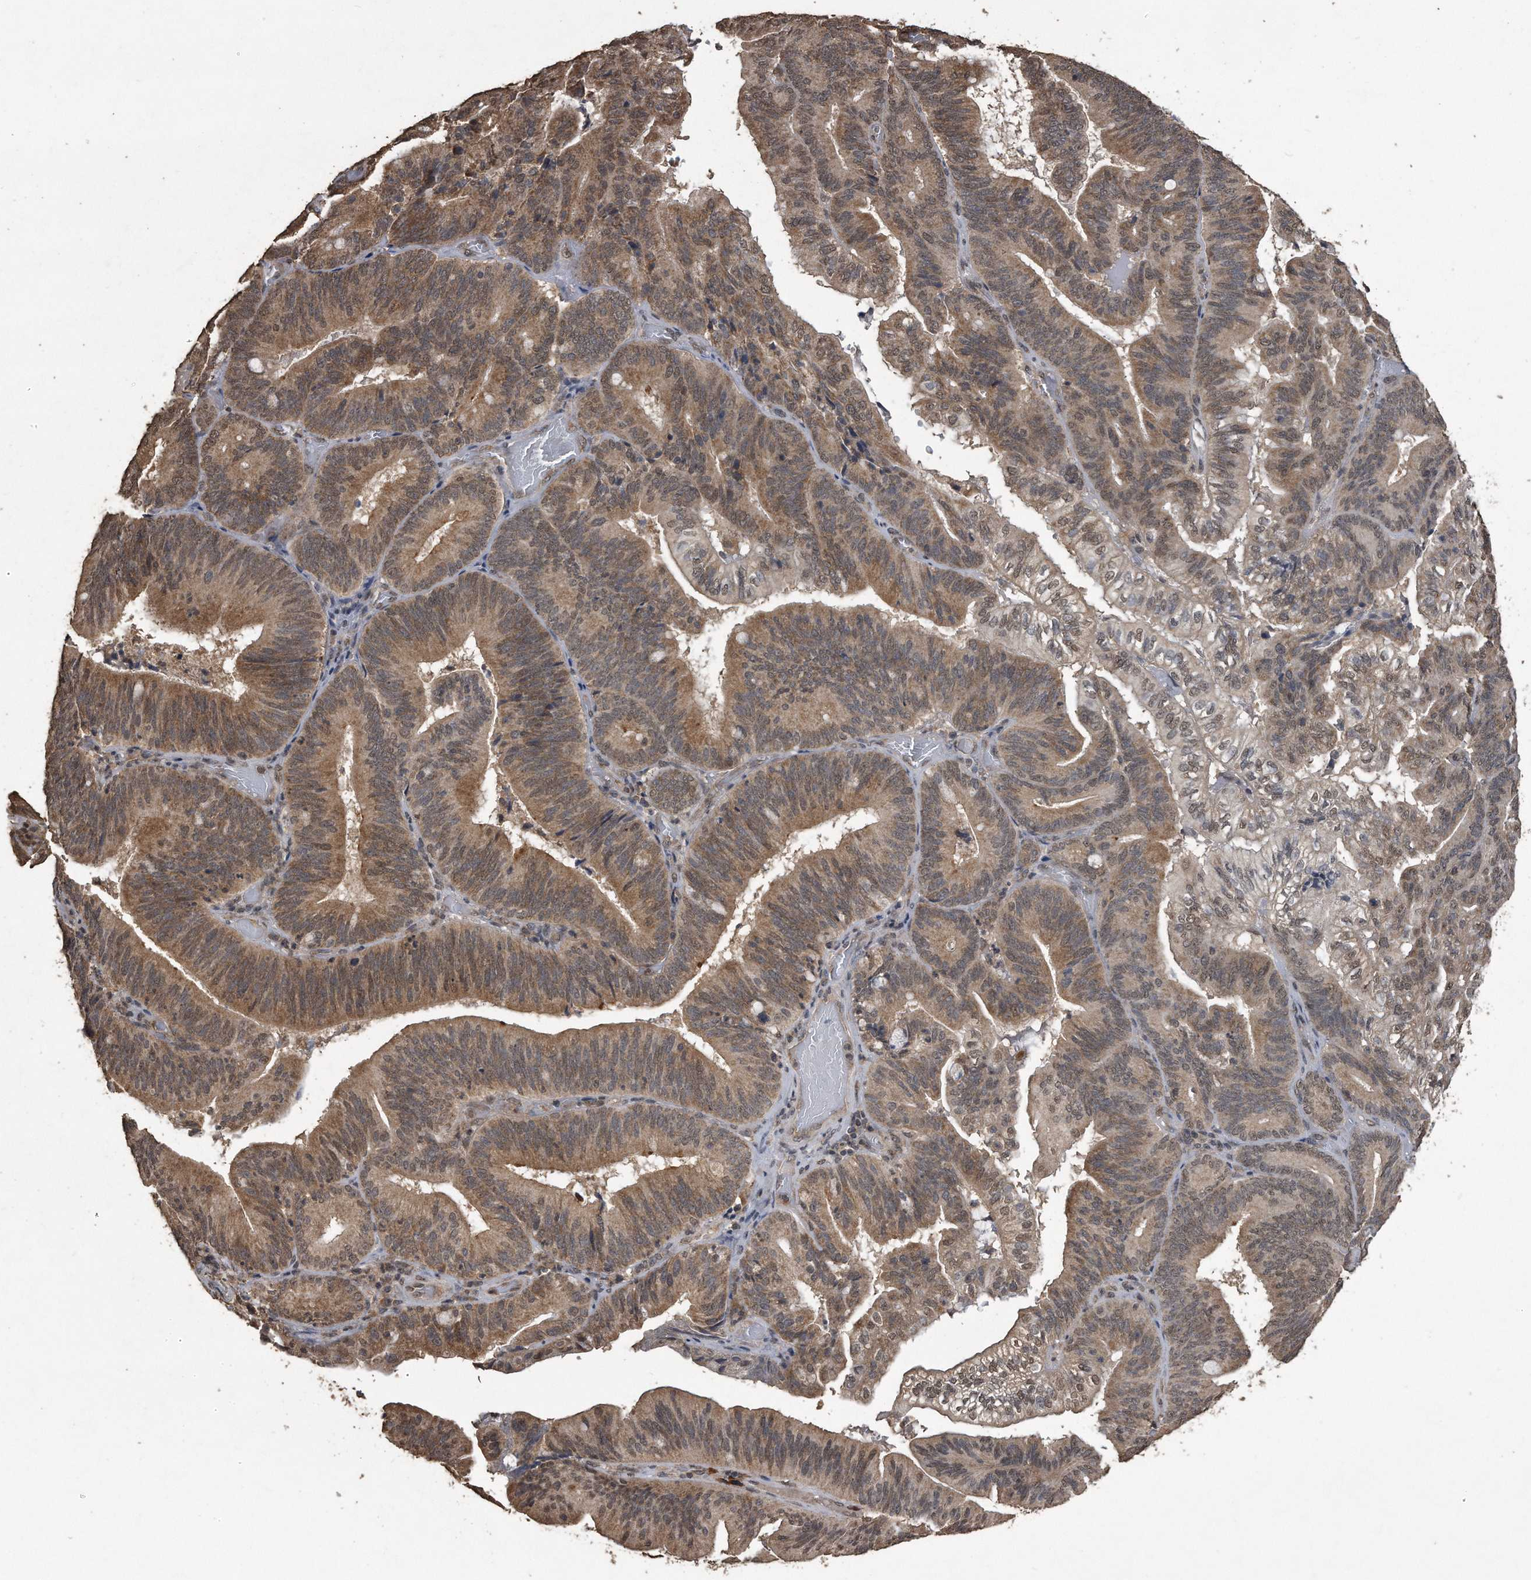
{"staining": {"intensity": "moderate", "quantity": ">75%", "location": "cytoplasmic/membranous"}, "tissue": "pancreatic cancer", "cell_type": "Tumor cells", "image_type": "cancer", "snomed": [{"axis": "morphology", "description": "Adenocarcinoma, NOS"}, {"axis": "topography", "description": "Pancreas"}], "caption": "Moderate cytoplasmic/membranous staining is present in about >75% of tumor cells in pancreatic cancer. (Brightfield microscopy of DAB IHC at high magnification).", "gene": "CRYZL1", "patient": {"sex": "male", "age": 82}}